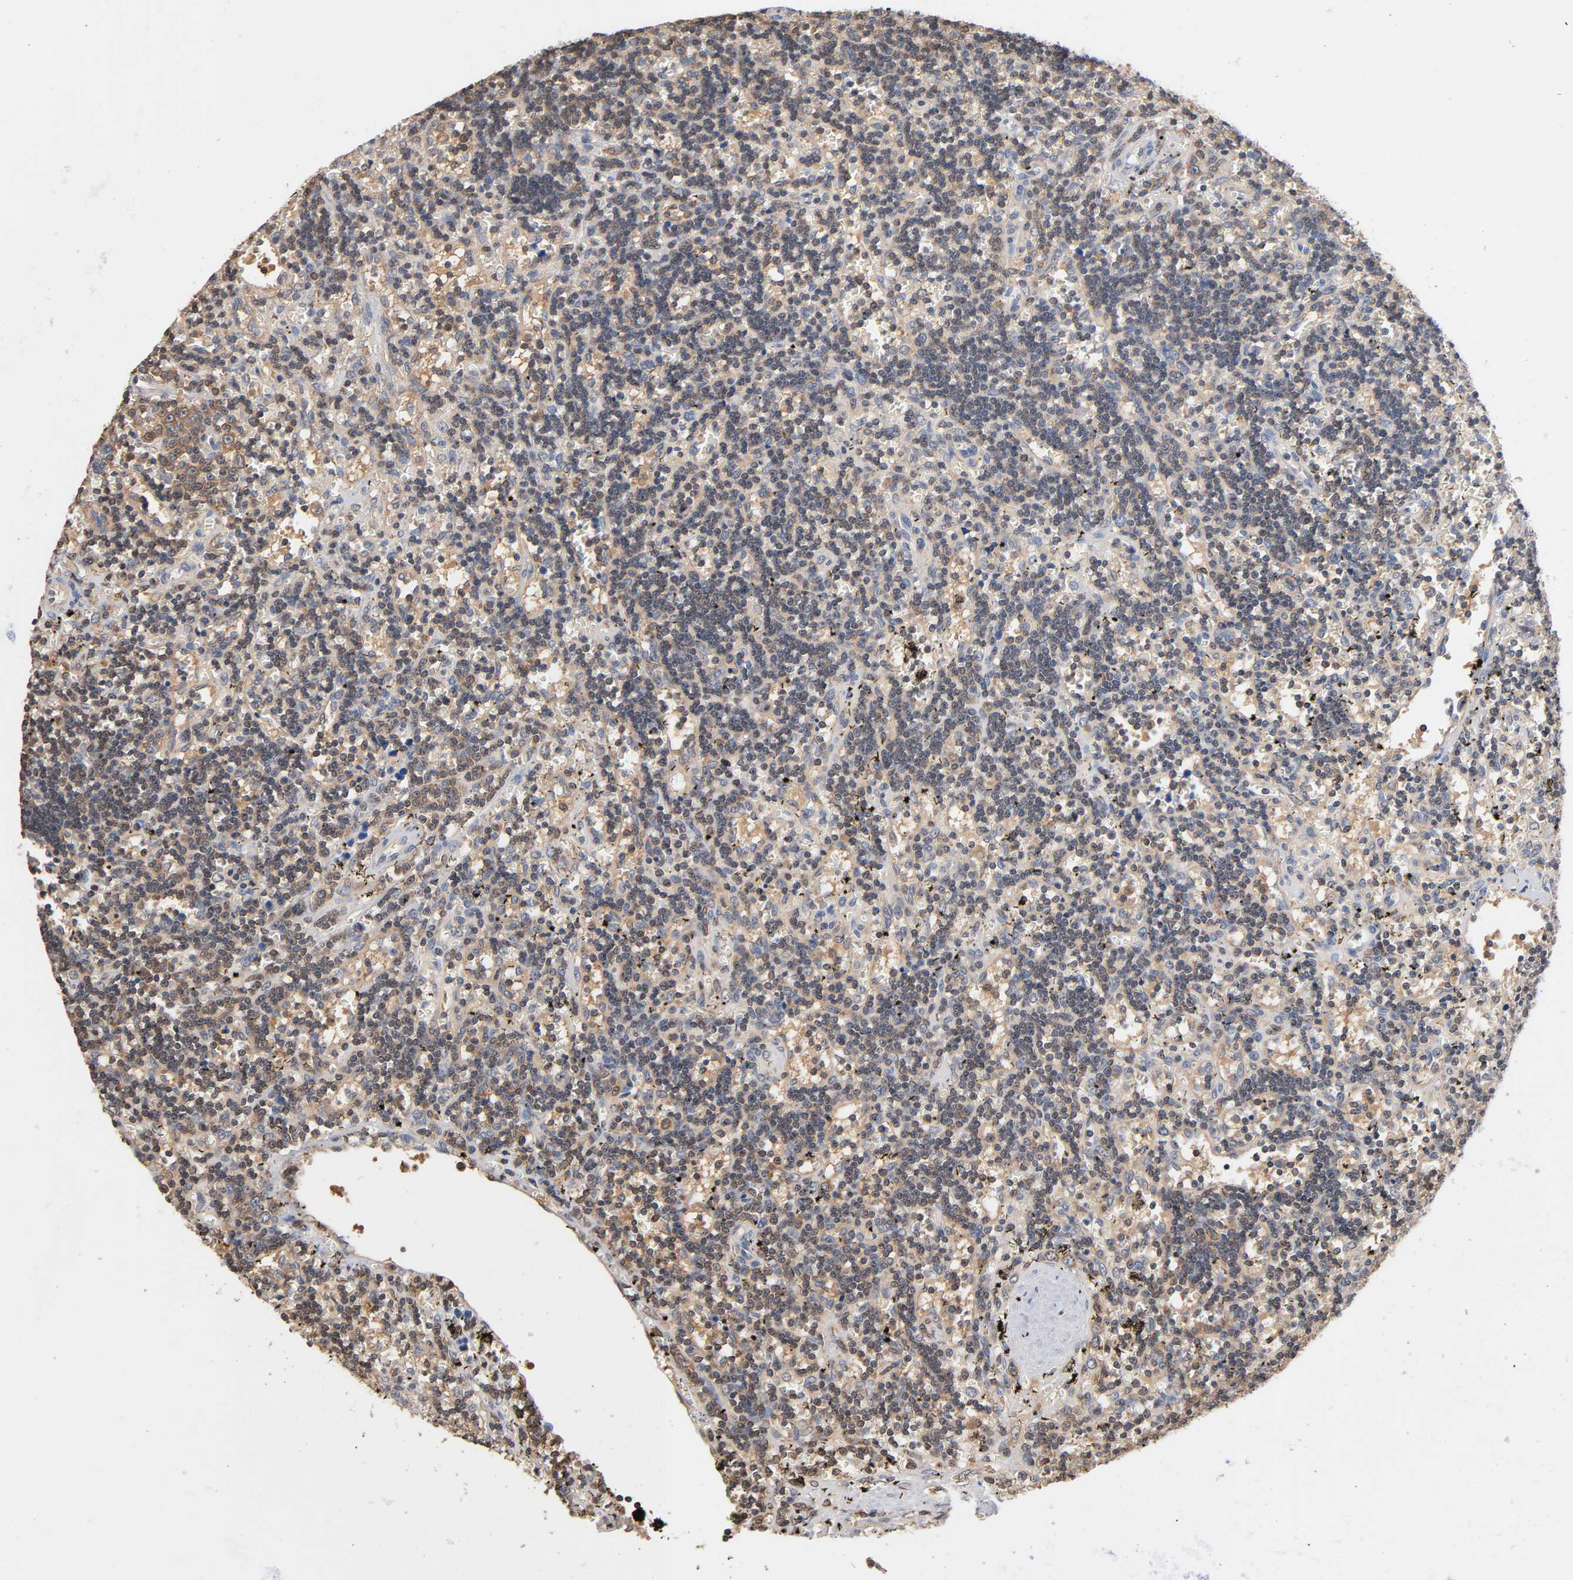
{"staining": {"intensity": "moderate", "quantity": "<25%", "location": "cytoplasmic/membranous"}, "tissue": "lymphoma", "cell_type": "Tumor cells", "image_type": "cancer", "snomed": [{"axis": "morphology", "description": "Malignant lymphoma, non-Hodgkin's type, Low grade"}, {"axis": "topography", "description": "Spleen"}], "caption": "Immunohistochemistry (DAB (3,3'-diaminobenzidine)) staining of human lymphoma demonstrates moderate cytoplasmic/membranous protein expression in approximately <25% of tumor cells. (Brightfield microscopy of DAB IHC at high magnification).", "gene": "ALDOA", "patient": {"sex": "male", "age": 60}}